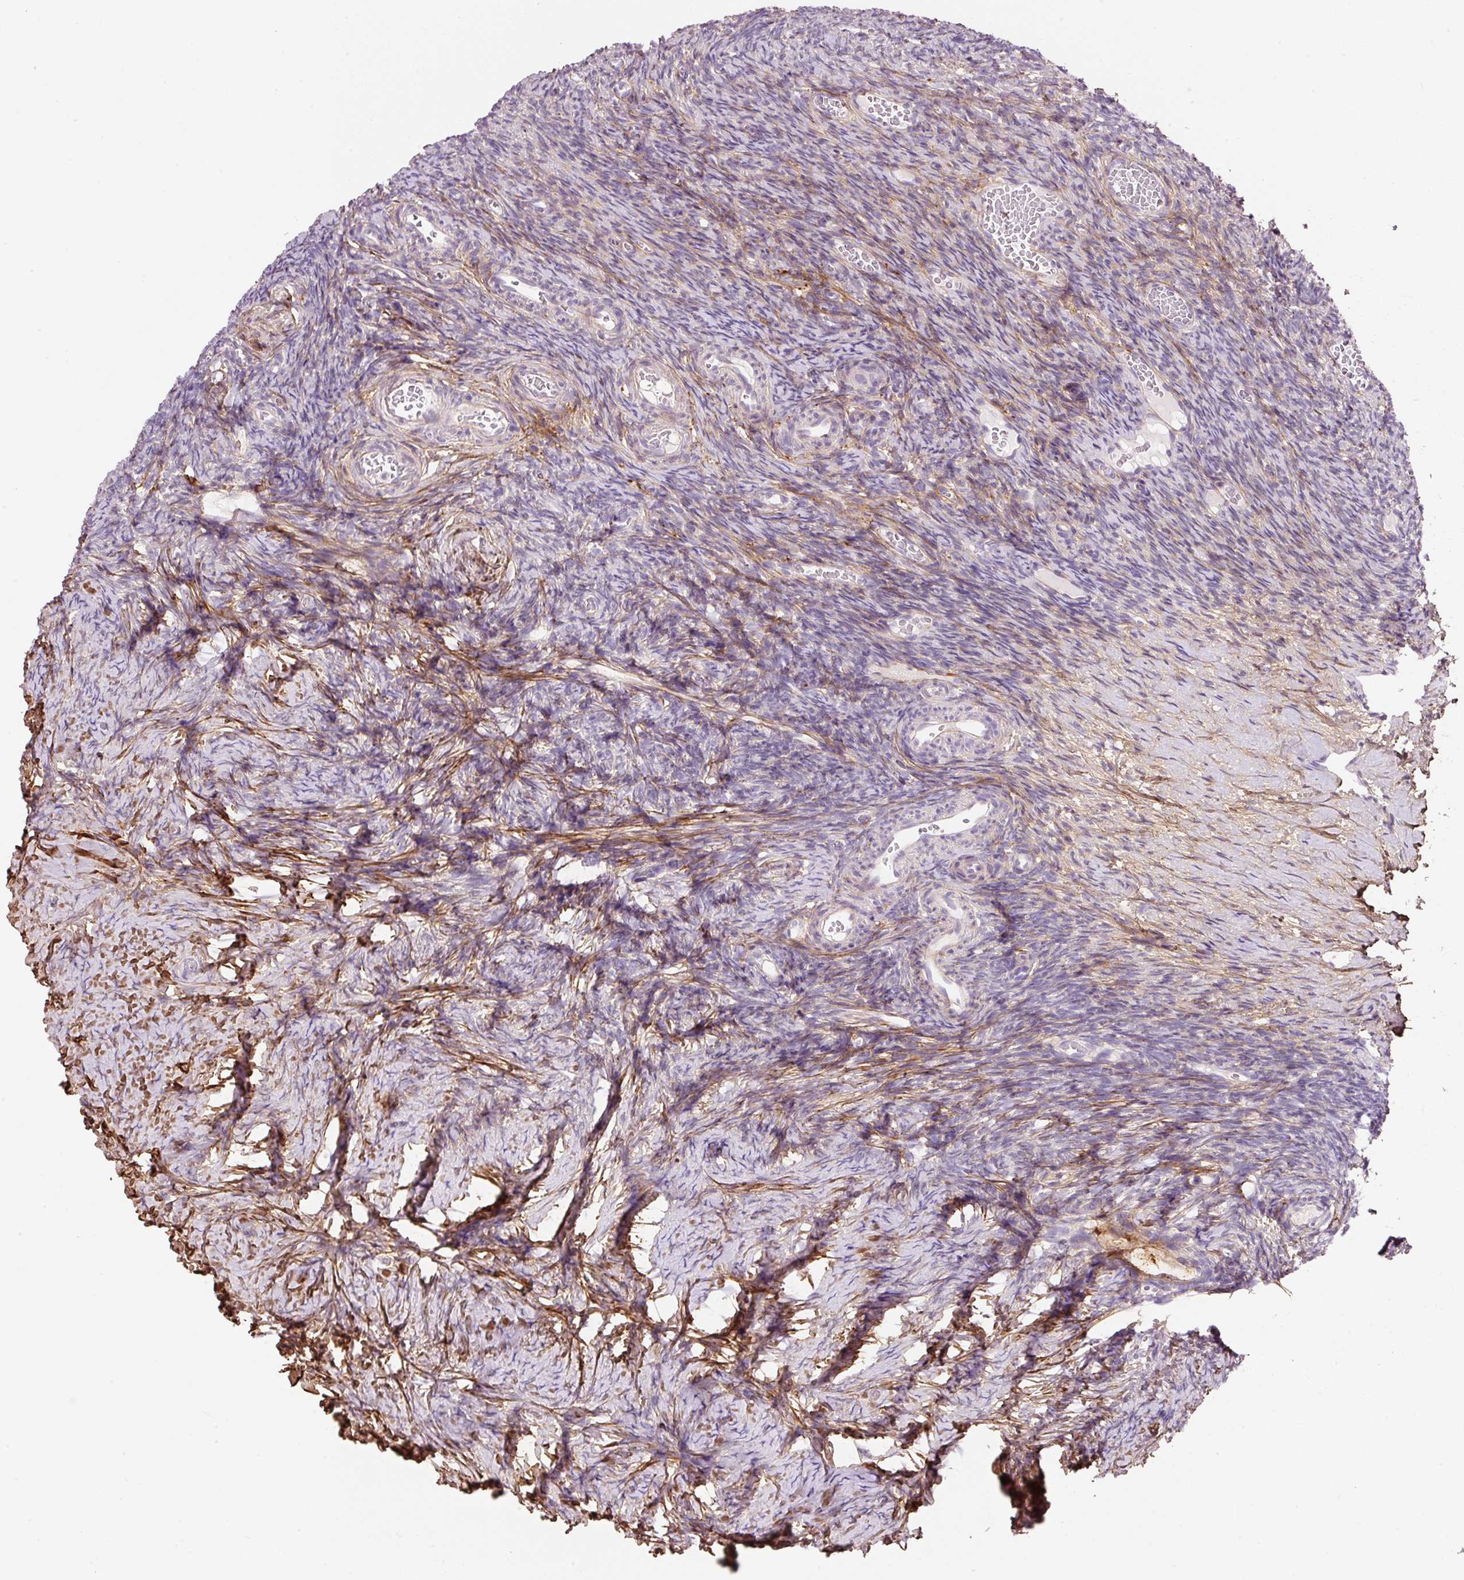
{"staining": {"intensity": "negative", "quantity": "none", "location": "none"}, "tissue": "ovary", "cell_type": "Follicle cells", "image_type": "normal", "snomed": [{"axis": "morphology", "description": "Normal tissue, NOS"}, {"axis": "topography", "description": "Ovary"}], "caption": "This is an immunohistochemistry histopathology image of benign ovary. There is no positivity in follicle cells.", "gene": "SOS2", "patient": {"sex": "female", "age": 39}}